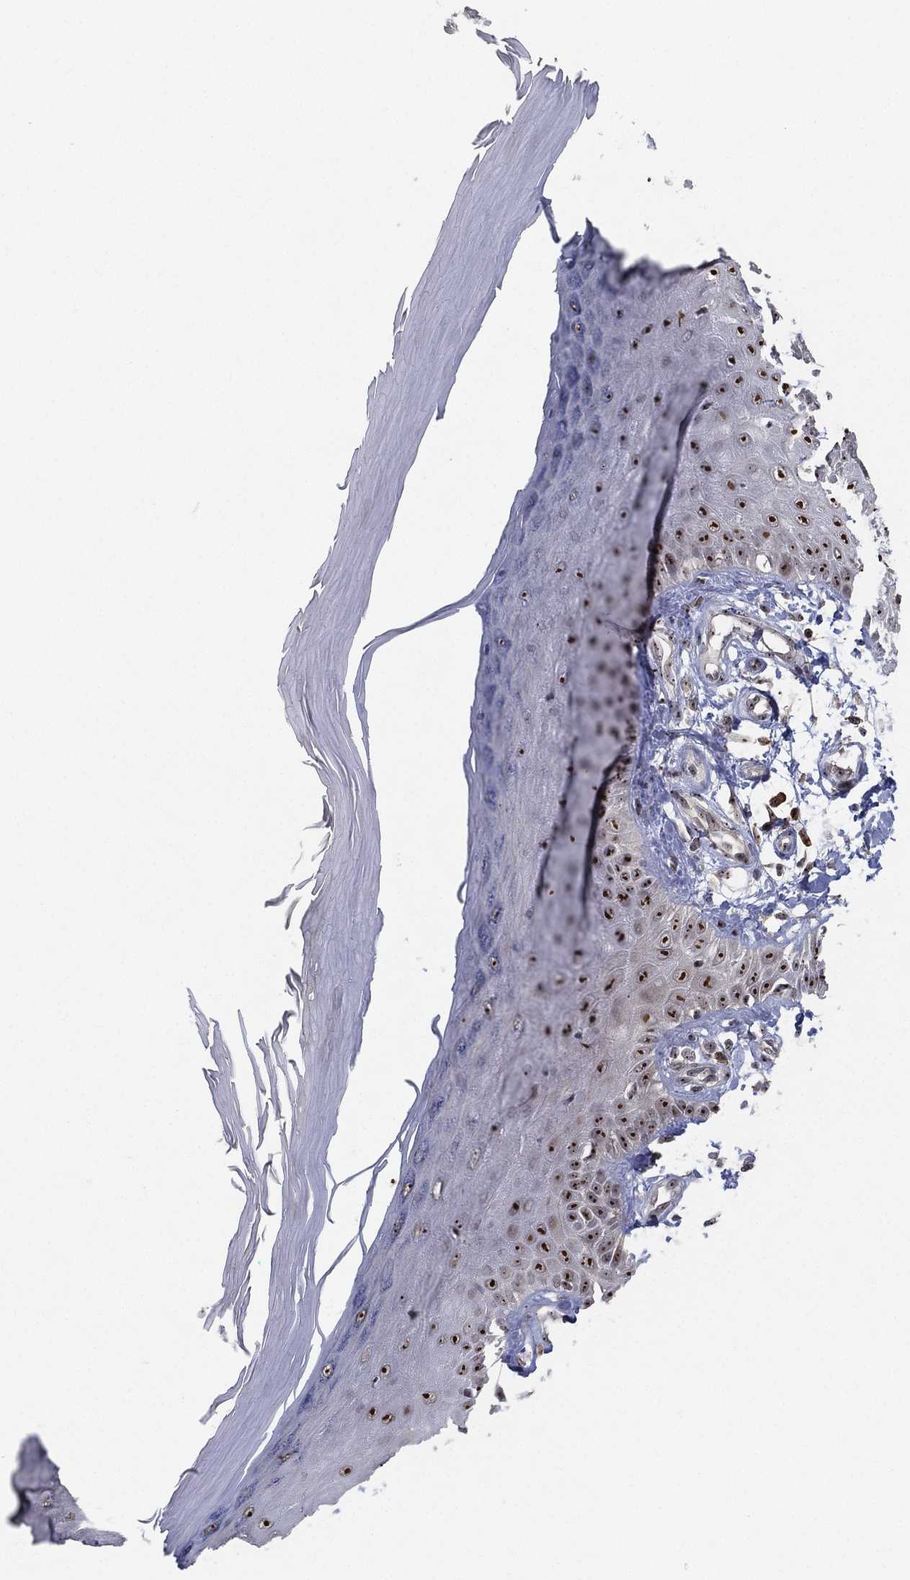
{"staining": {"intensity": "negative", "quantity": "none", "location": "none"}, "tissue": "skin", "cell_type": "Fibroblasts", "image_type": "normal", "snomed": [{"axis": "morphology", "description": "Normal tissue, NOS"}, {"axis": "morphology", "description": "Inflammation, NOS"}, {"axis": "morphology", "description": "Fibrosis, NOS"}, {"axis": "topography", "description": "Skin"}], "caption": "Immunohistochemistry micrograph of normal skin: human skin stained with DAB demonstrates no significant protein positivity in fibroblasts.", "gene": "PPP1R16B", "patient": {"sex": "male", "age": 71}}